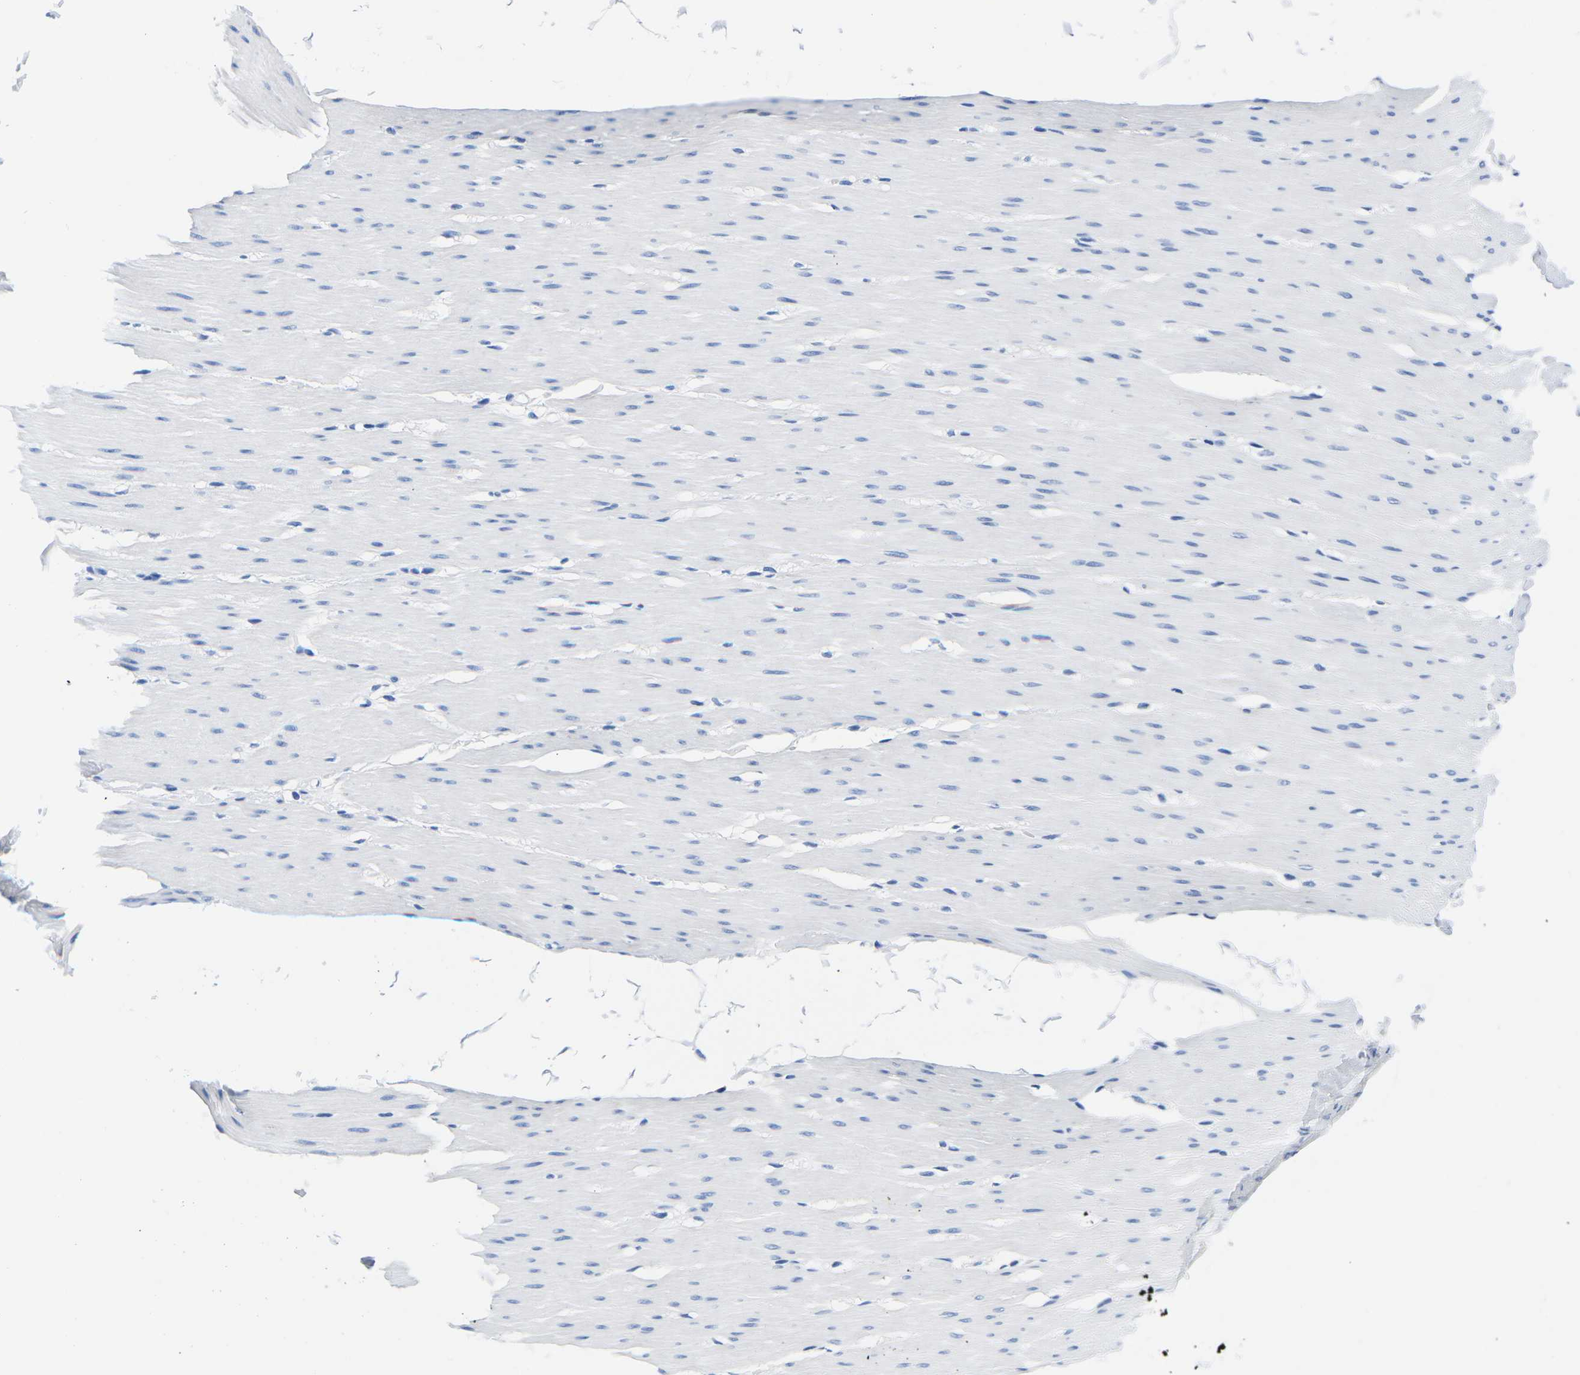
{"staining": {"intensity": "negative", "quantity": "none", "location": "none"}, "tissue": "smooth muscle", "cell_type": "Smooth muscle cells", "image_type": "normal", "snomed": [{"axis": "morphology", "description": "Normal tissue, NOS"}, {"axis": "topography", "description": "Smooth muscle"}, {"axis": "topography", "description": "Colon"}], "caption": "IHC micrograph of normal smooth muscle stained for a protein (brown), which demonstrates no expression in smooth muscle cells. (Stains: DAB immunohistochemistry with hematoxylin counter stain, Microscopy: brightfield microscopy at high magnification).", "gene": "CYP1A2", "patient": {"sex": "male", "age": 67}}